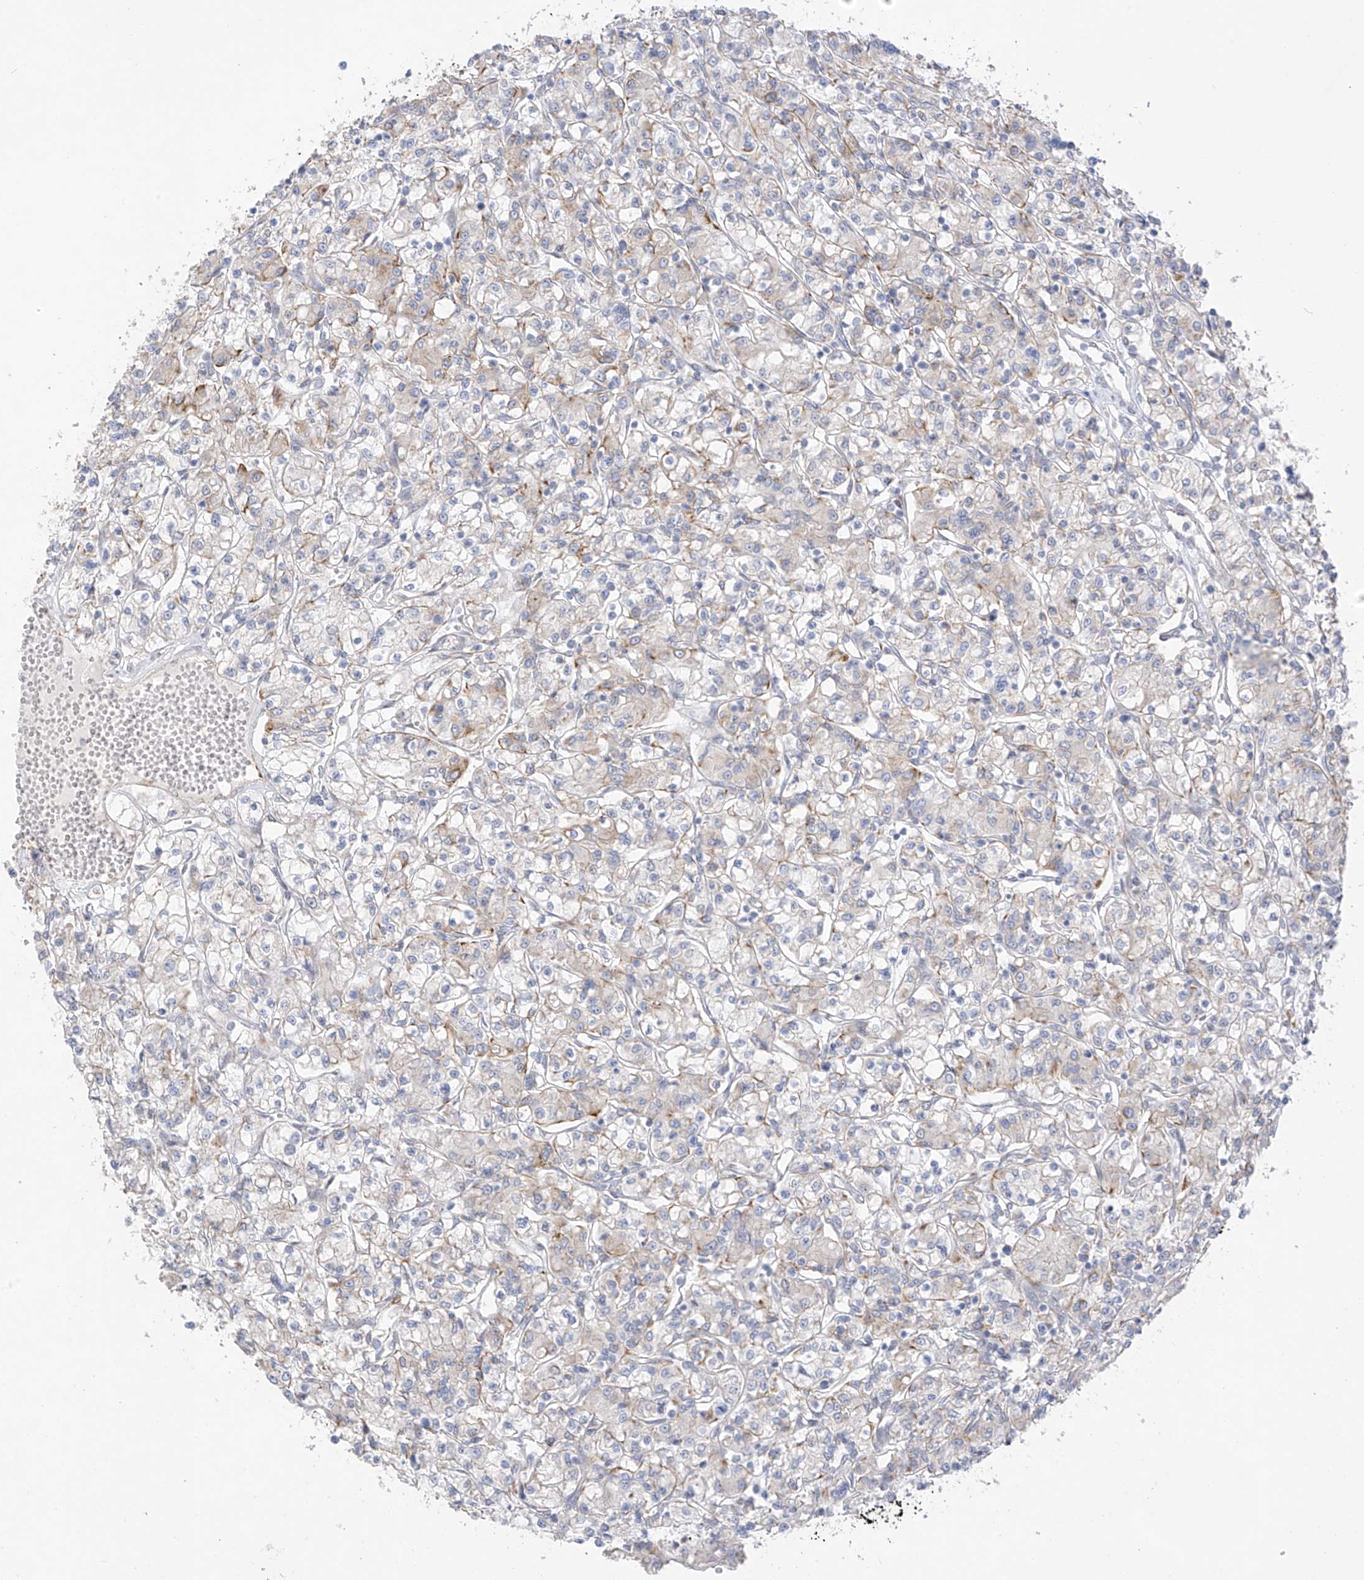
{"staining": {"intensity": "negative", "quantity": "none", "location": "none"}, "tissue": "renal cancer", "cell_type": "Tumor cells", "image_type": "cancer", "snomed": [{"axis": "morphology", "description": "Adenocarcinoma, NOS"}, {"axis": "topography", "description": "Kidney"}], "caption": "Tumor cells are negative for protein expression in human adenocarcinoma (renal).", "gene": "EIPR1", "patient": {"sex": "female", "age": 59}}